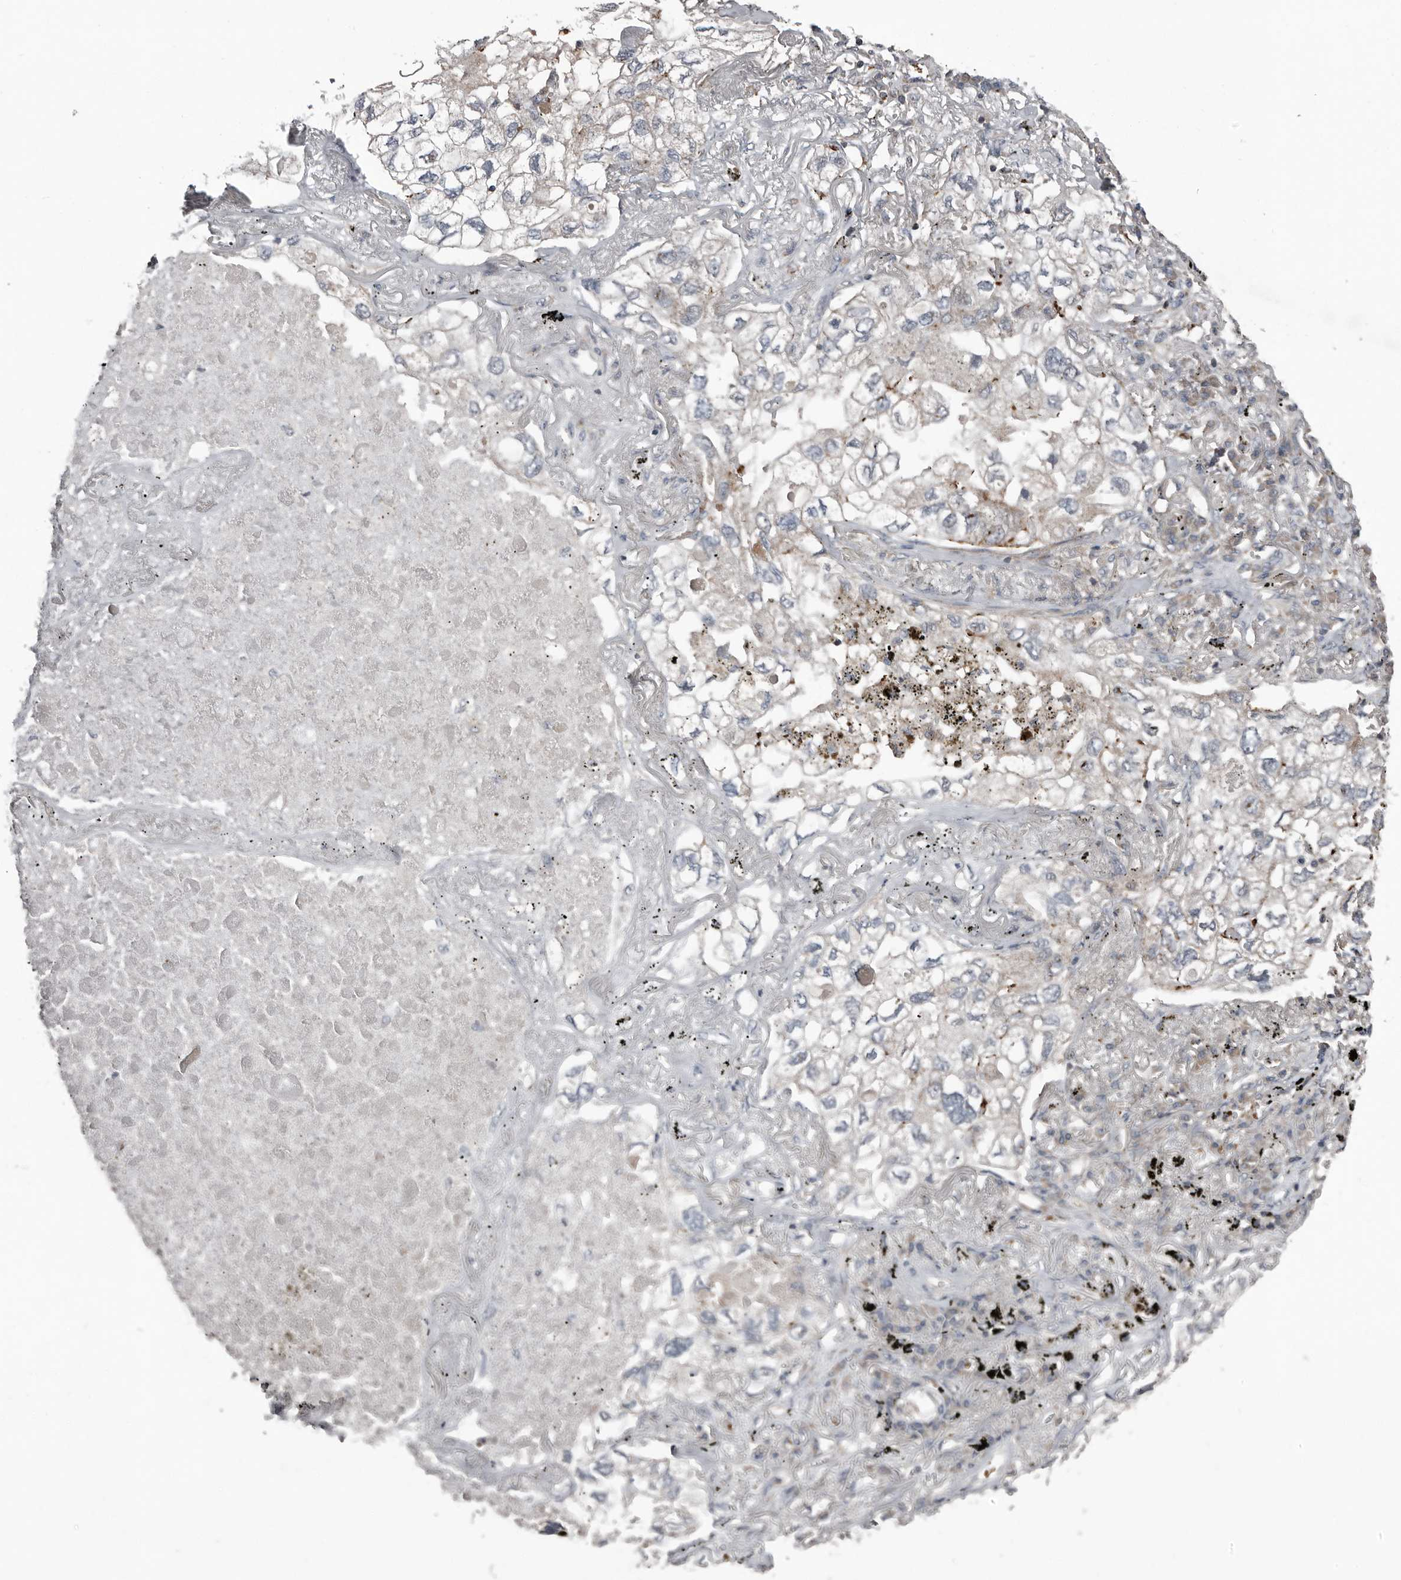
{"staining": {"intensity": "negative", "quantity": "none", "location": "none"}, "tissue": "lung cancer", "cell_type": "Tumor cells", "image_type": "cancer", "snomed": [{"axis": "morphology", "description": "Adenocarcinoma, NOS"}, {"axis": "topography", "description": "Lung"}], "caption": "An IHC photomicrograph of adenocarcinoma (lung) is shown. There is no staining in tumor cells of adenocarcinoma (lung).", "gene": "FBXO31", "patient": {"sex": "male", "age": 65}}